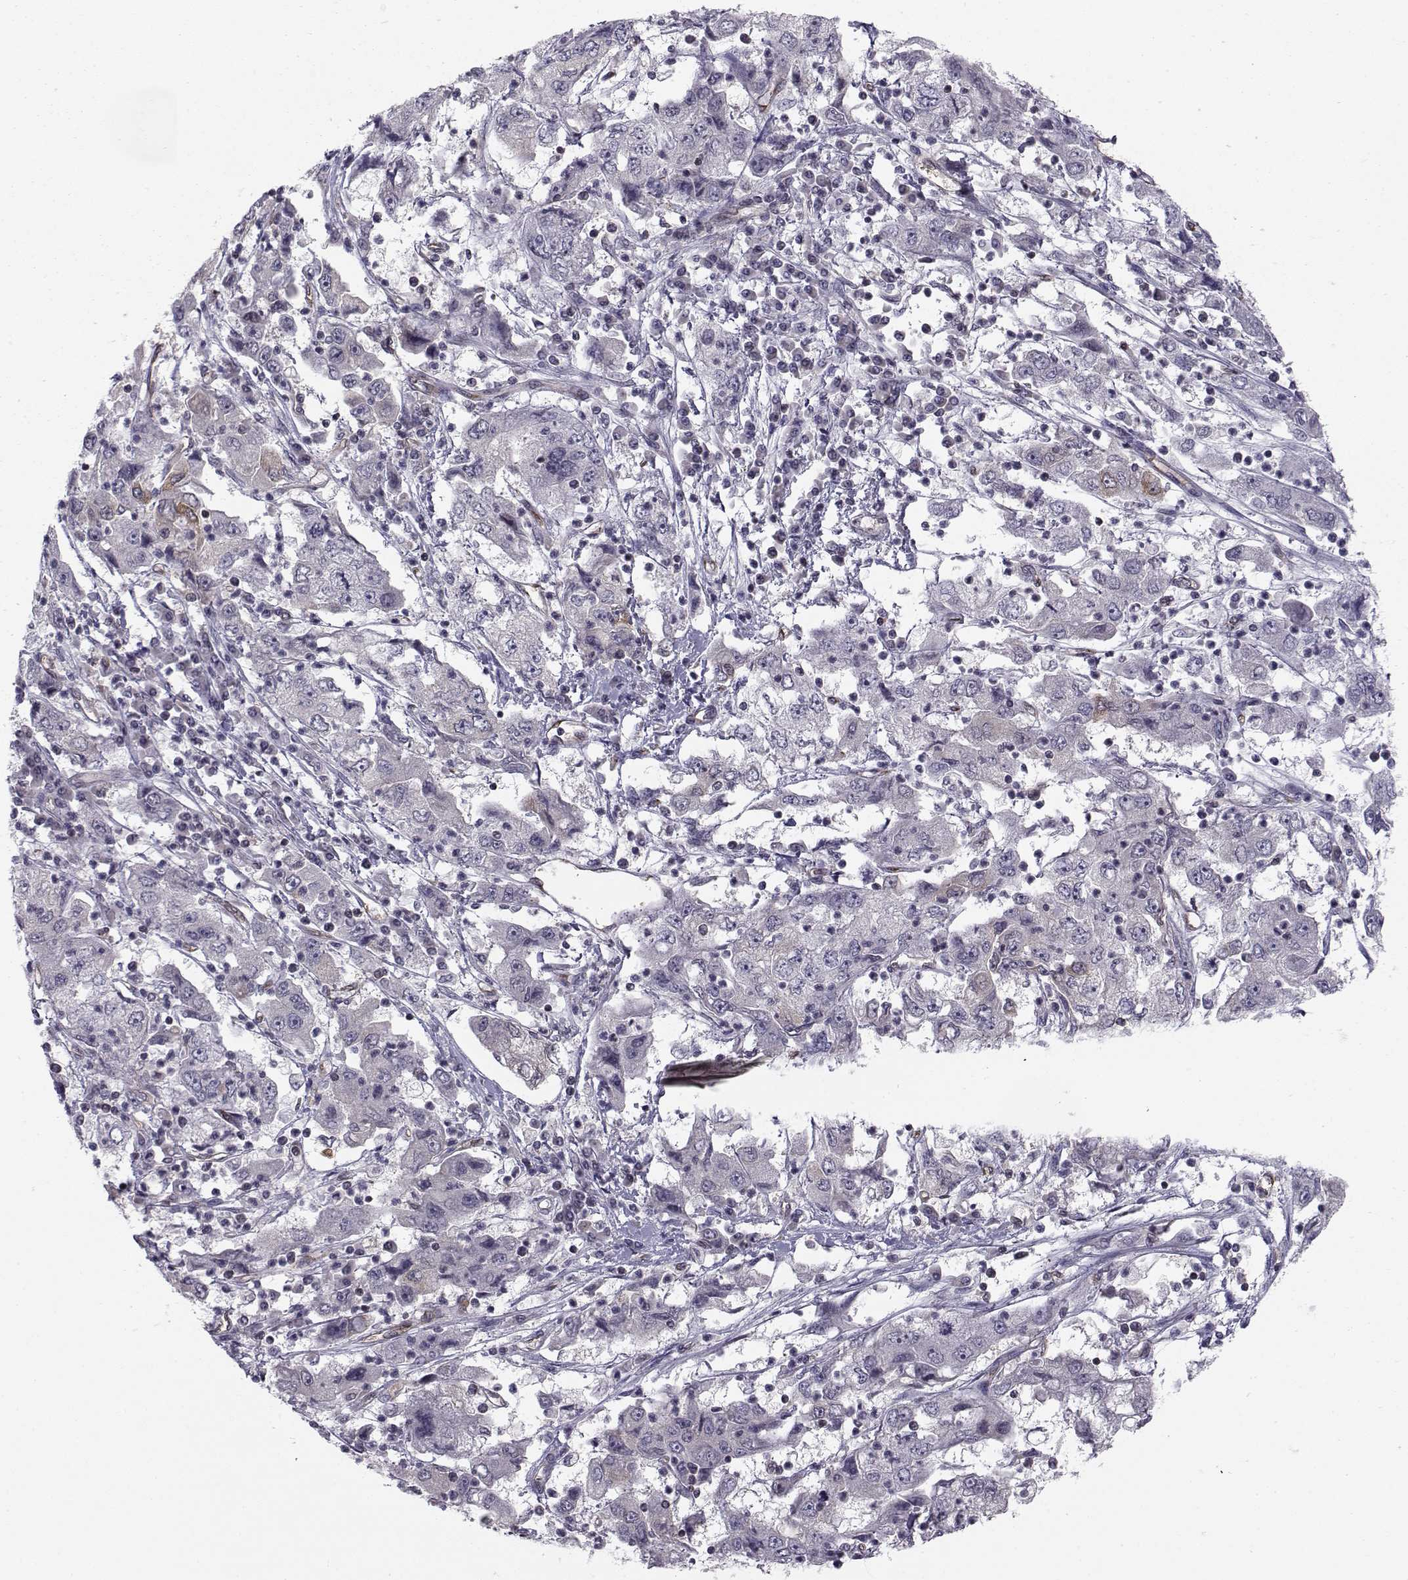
{"staining": {"intensity": "negative", "quantity": "none", "location": "none"}, "tissue": "cervical cancer", "cell_type": "Tumor cells", "image_type": "cancer", "snomed": [{"axis": "morphology", "description": "Squamous cell carcinoma, NOS"}, {"axis": "topography", "description": "Cervix"}], "caption": "This is an immunohistochemistry (IHC) image of human cervical cancer (squamous cell carcinoma). There is no positivity in tumor cells.", "gene": "KIF13B", "patient": {"sex": "female", "age": 36}}